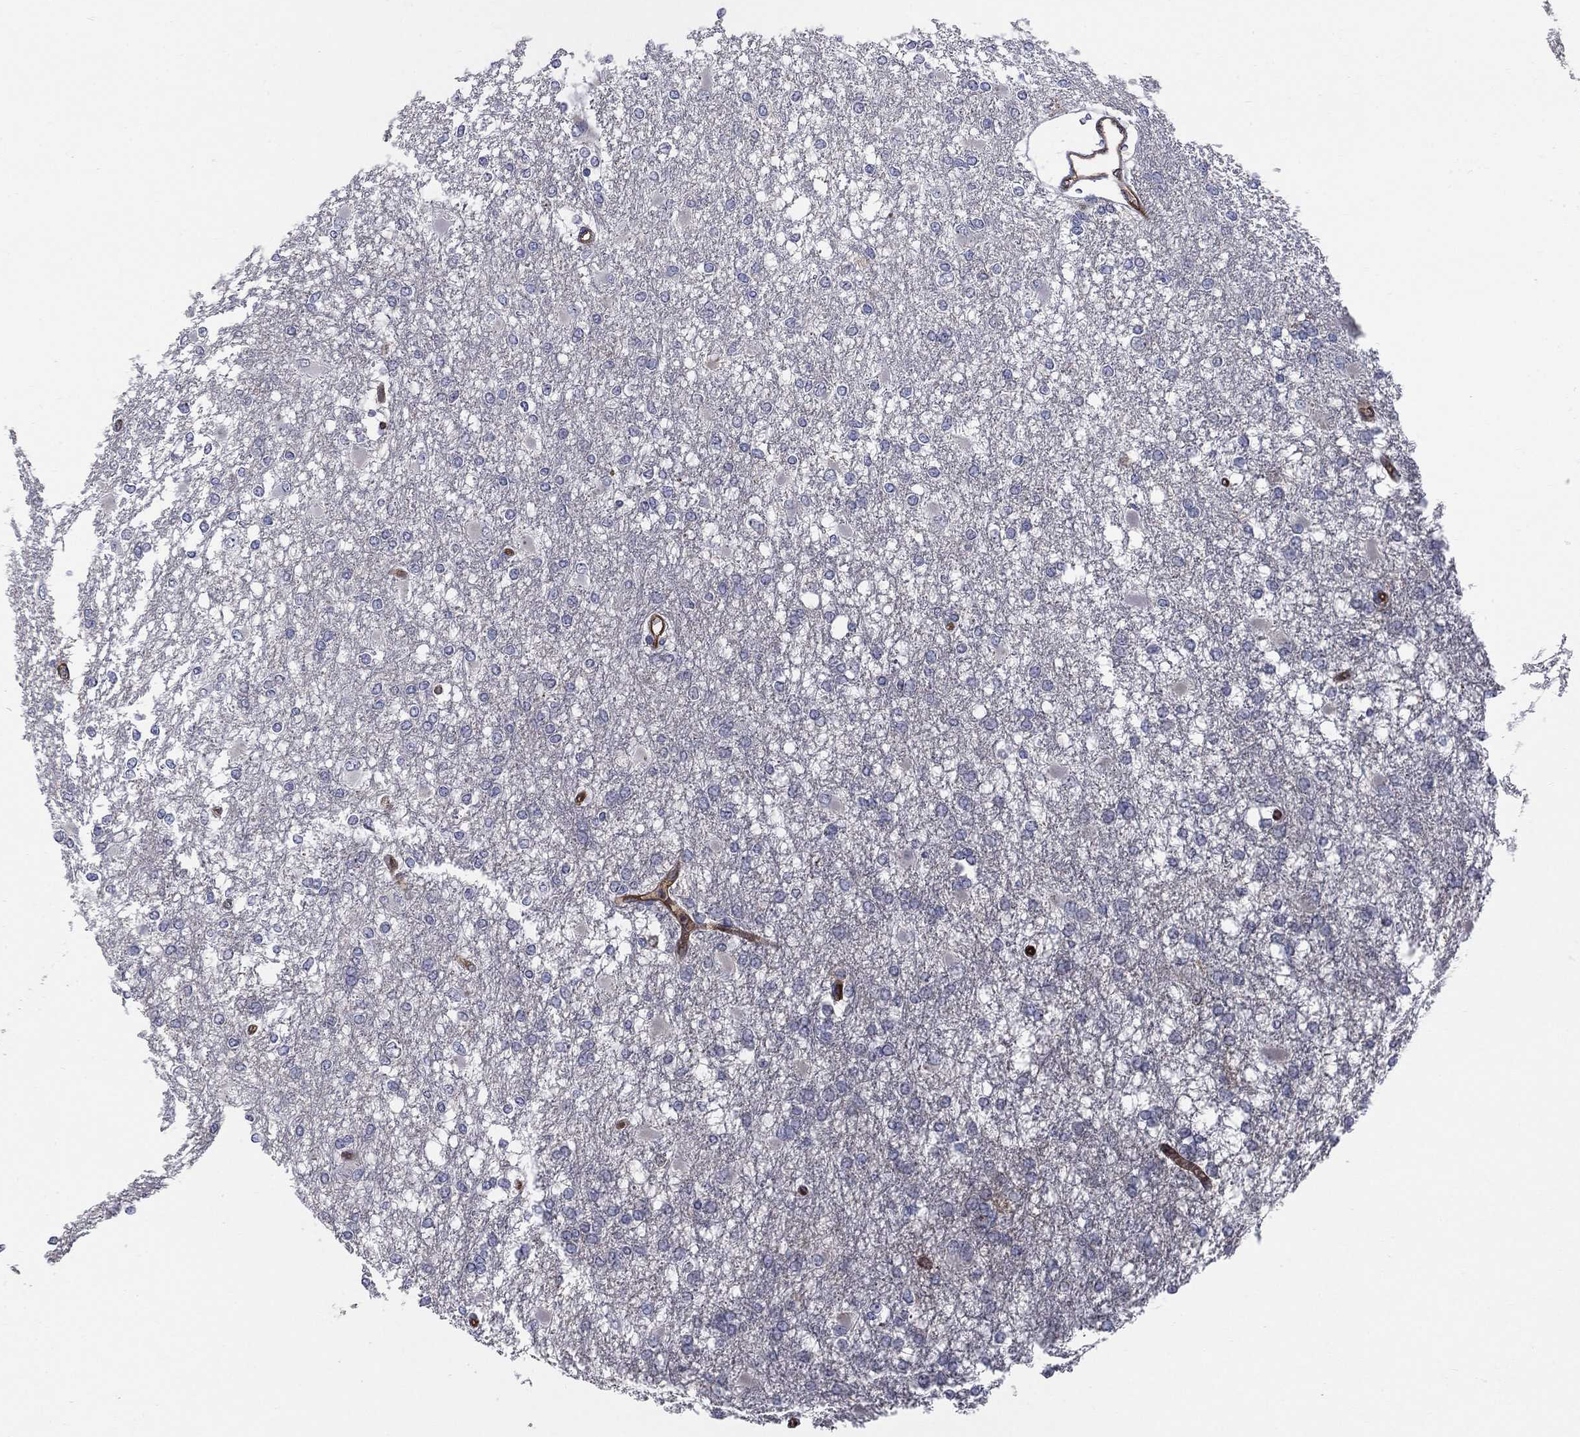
{"staining": {"intensity": "negative", "quantity": "none", "location": "none"}, "tissue": "glioma", "cell_type": "Tumor cells", "image_type": "cancer", "snomed": [{"axis": "morphology", "description": "Glioma, malignant, High grade"}, {"axis": "topography", "description": "Cerebral cortex"}], "caption": "This is an immunohistochemistry (IHC) micrograph of malignant glioma (high-grade). There is no positivity in tumor cells.", "gene": "SLC1A1", "patient": {"sex": "male", "age": 79}}